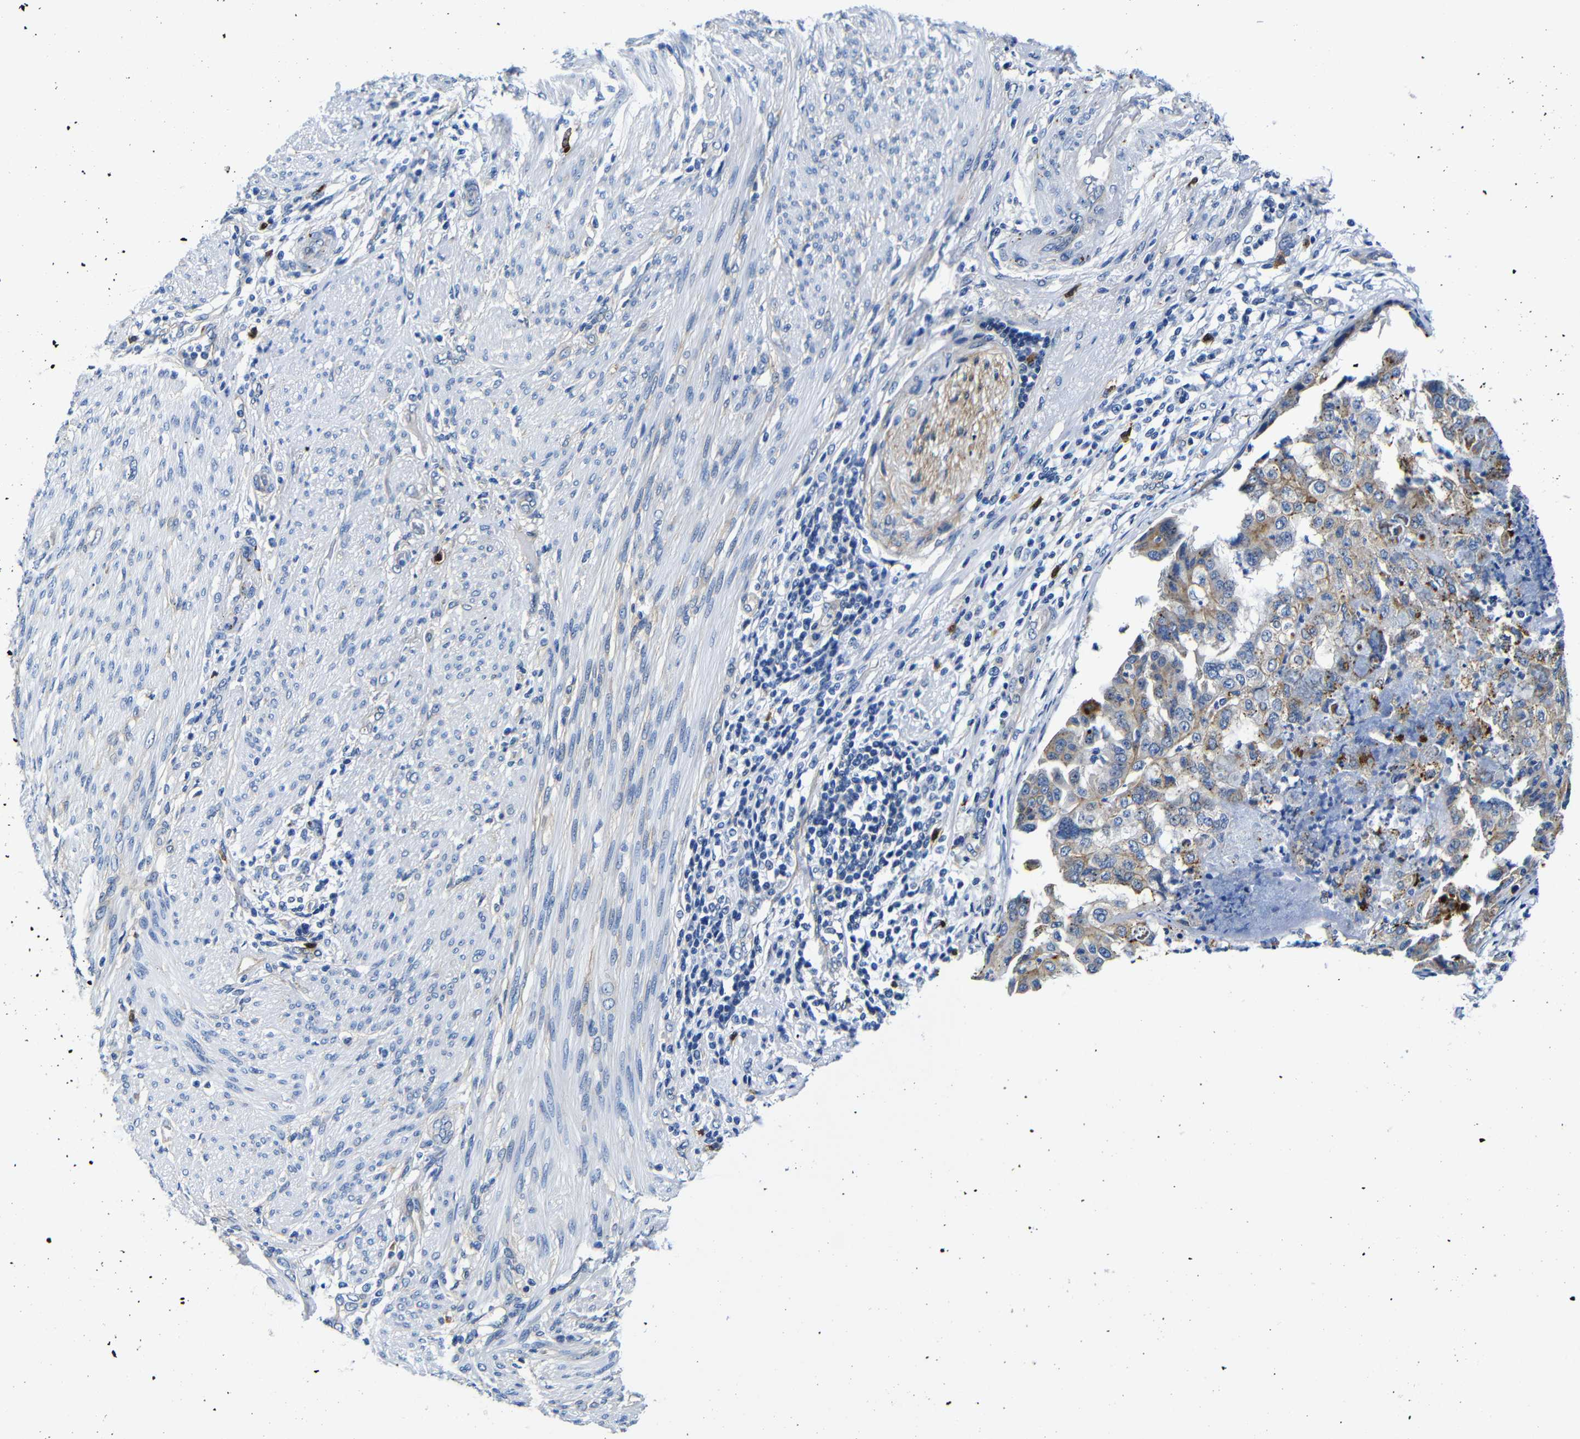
{"staining": {"intensity": "weak", "quantity": "25%-75%", "location": "cytoplasmic/membranous"}, "tissue": "endometrial cancer", "cell_type": "Tumor cells", "image_type": "cancer", "snomed": [{"axis": "morphology", "description": "Adenocarcinoma, NOS"}, {"axis": "topography", "description": "Endometrium"}], "caption": "Endometrial cancer (adenocarcinoma) stained for a protein exhibits weak cytoplasmic/membranous positivity in tumor cells.", "gene": "GIMAP2", "patient": {"sex": "female", "age": 85}}